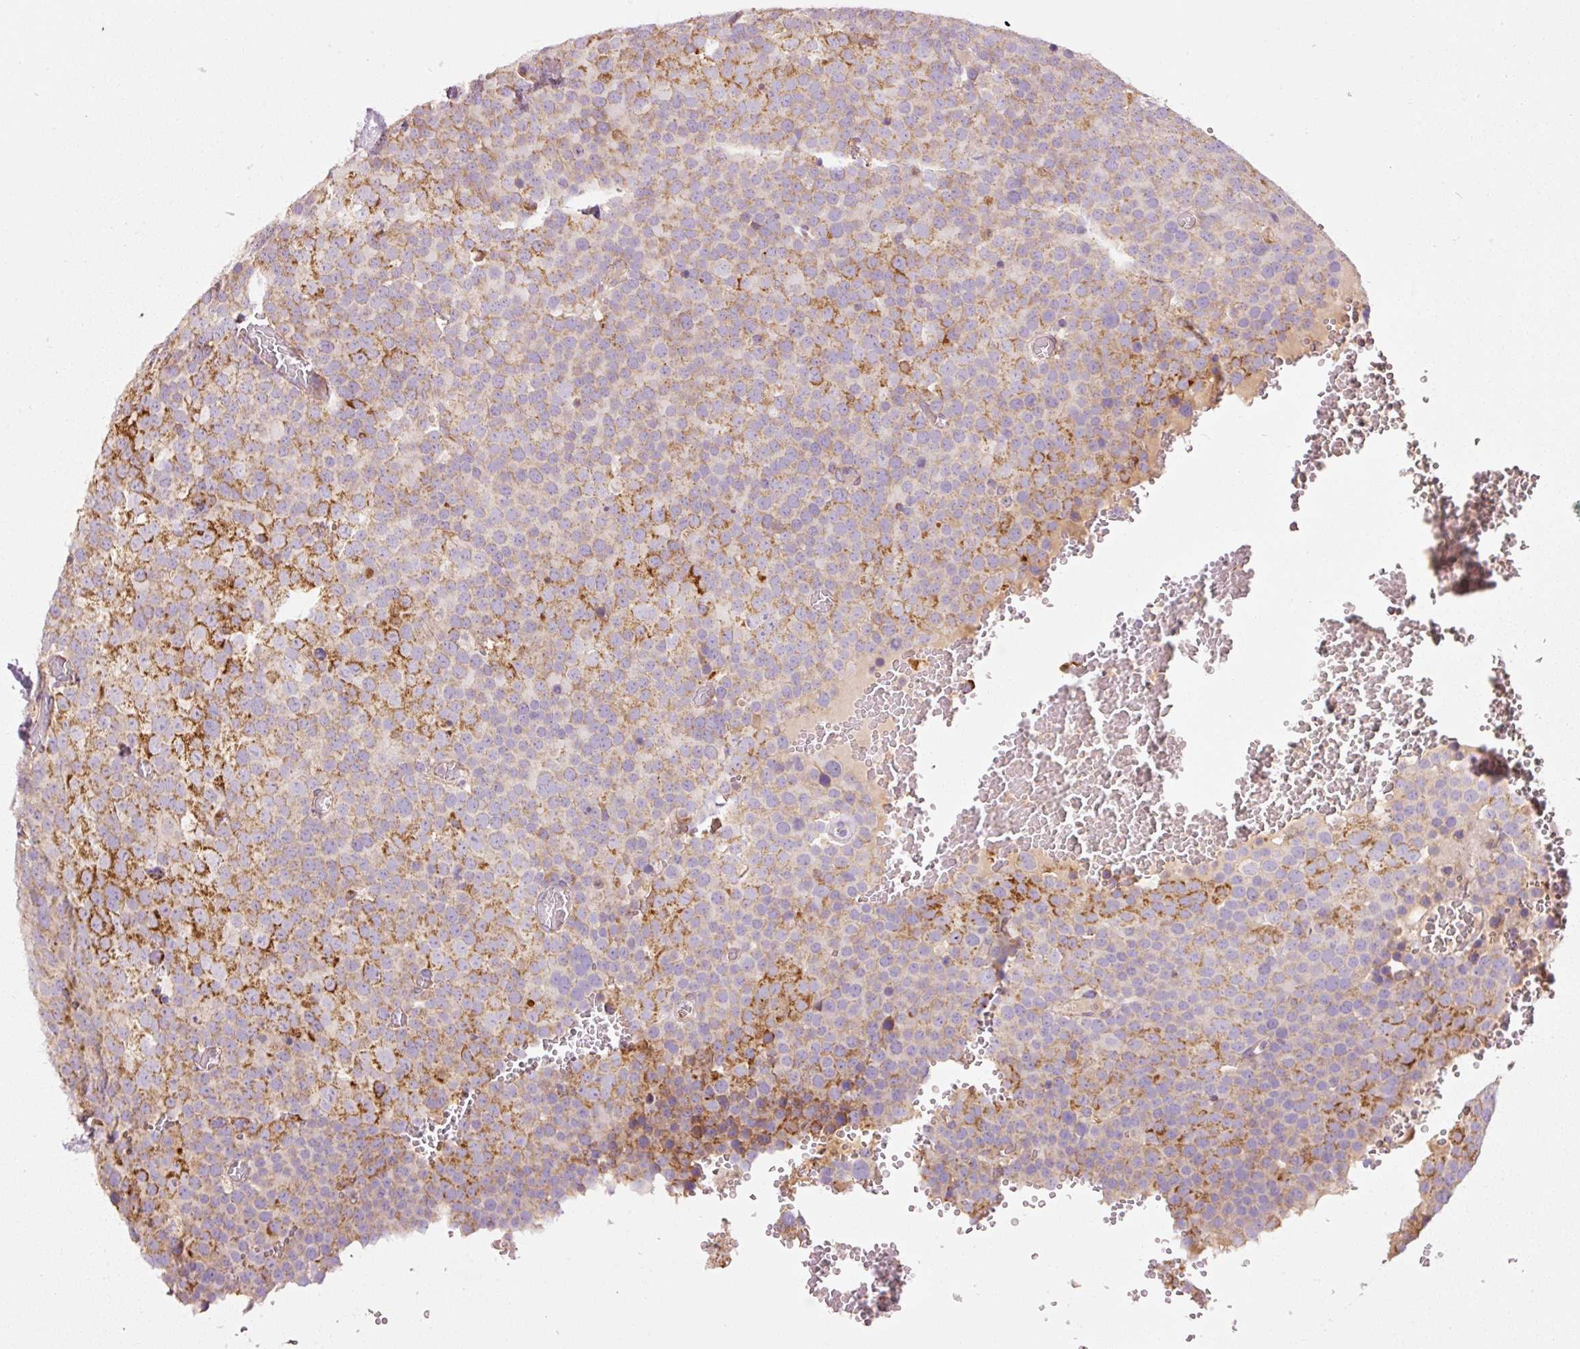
{"staining": {"intensity": "strong", "quantity": "<25%", "location": "cytoplasmic/membranous"}, "tissue": "testis cancer", "cell_type": "Tumor cells", "image_type": "cancer", "snomed": [{"axis": "morphology", "description": "Seminoma, NOS"}, {"axis": "topography", "description": "Testis"}], "caption": "A high-resolution micrograph shows immunohistochemistry (IHC) staining of seminoma (testis), which demonstrates strong cytoplasmic/membranous positivity in about <25% of tumor cells.", "gene": "NDUFB4", "patient": {"sex": "male", "age": 71}}